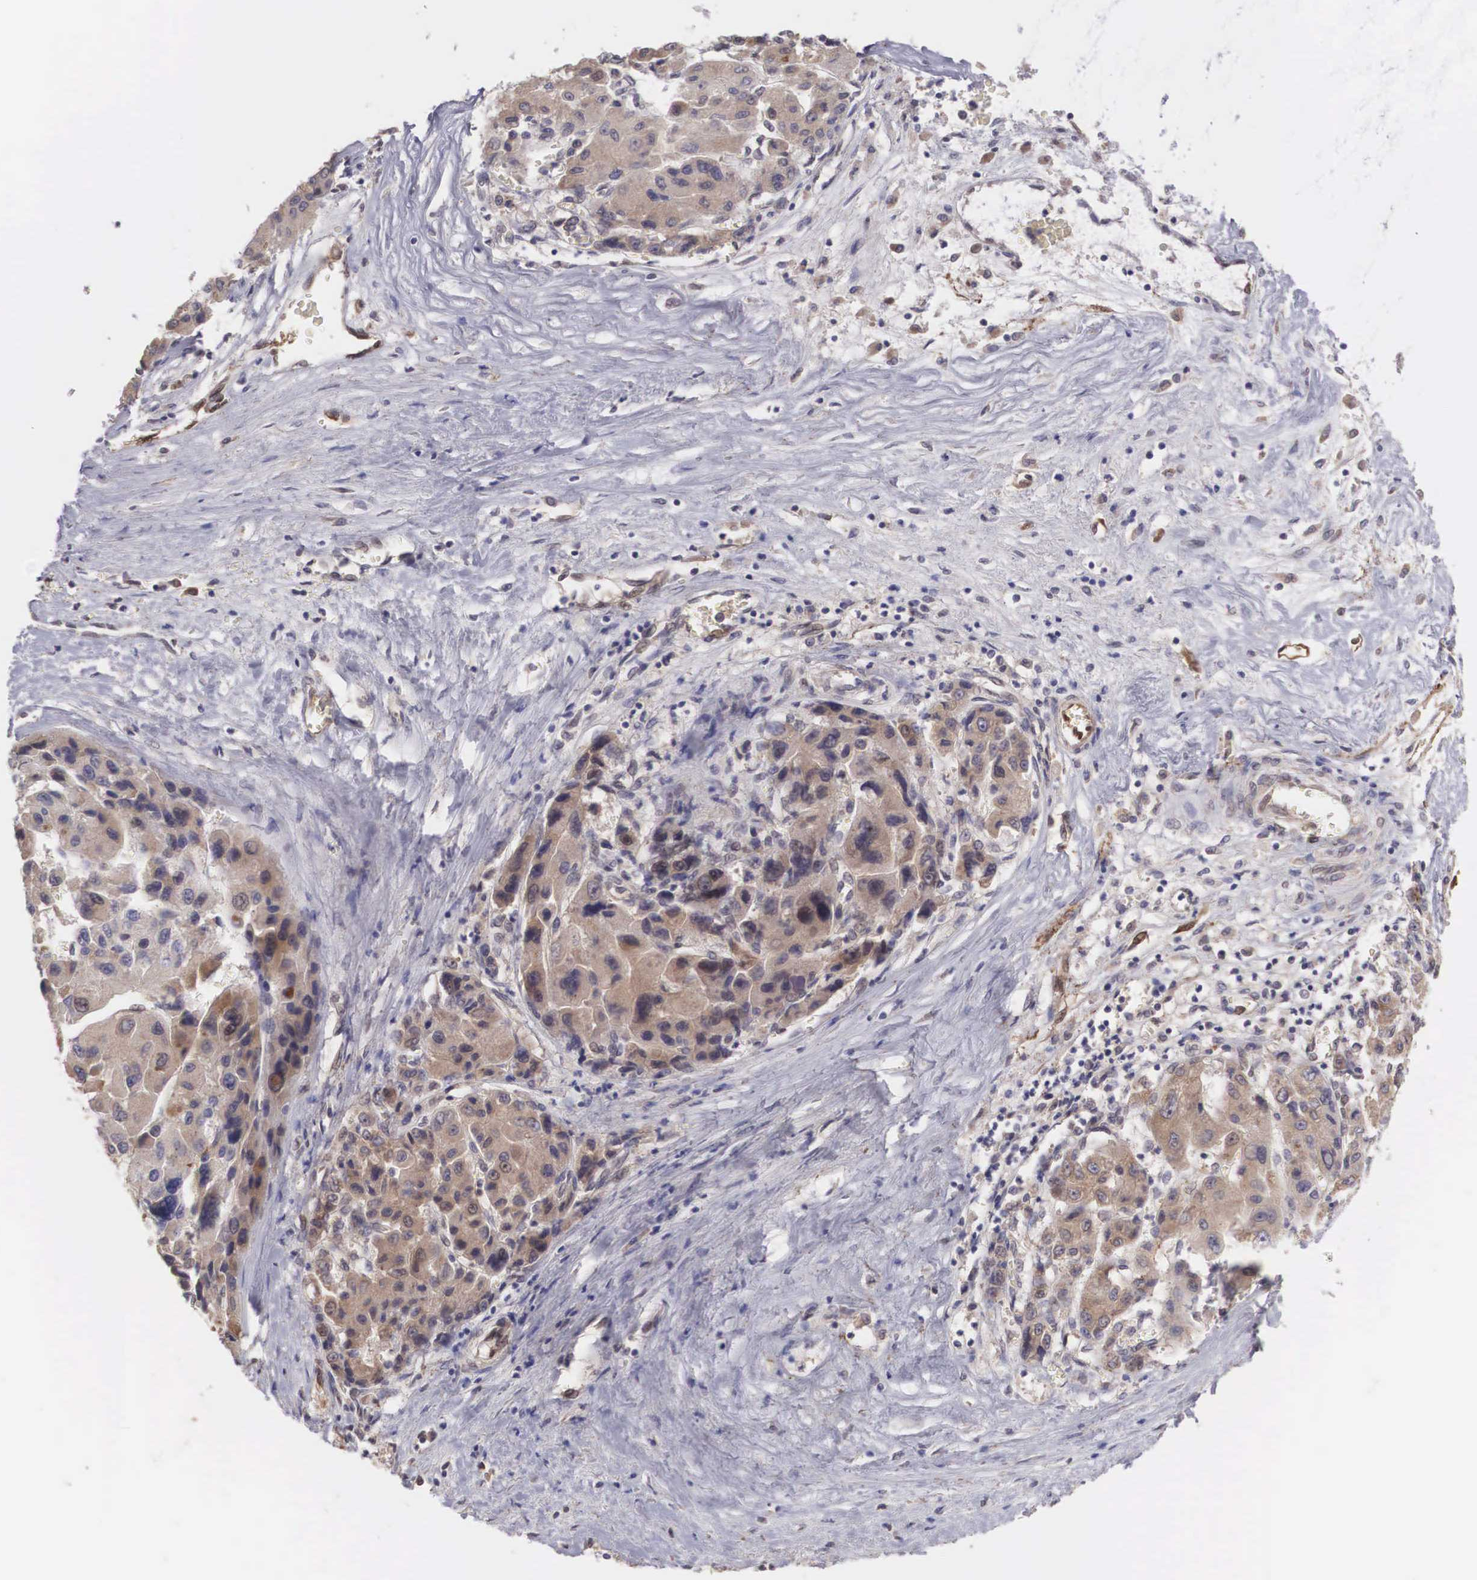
{"staining": {"intensity": "weak", "quantity": ">75%", "location": "cytoplasmic/membranous,nuclear"}, "tissue": "liver cancer", "cell_type": "Tumor cells", "image_type": "cancer", "snomed": [{"axis": "morphology", "description": "Carcinoma, Hepatocellular, NOS"}, {"axis": "topography", "description": "Liver"}], "caption": "IHC (DAB (3,3'-diaminobenzidine)) staining of liver cancer (hepatocellular carcinoma) demonstrates weak cytoplasmic/membranous and nuclear protein positivity in about >75% of tumor cells.", "gene": "DNAJB7", "patient": {"sex": "male", "age": 64}}